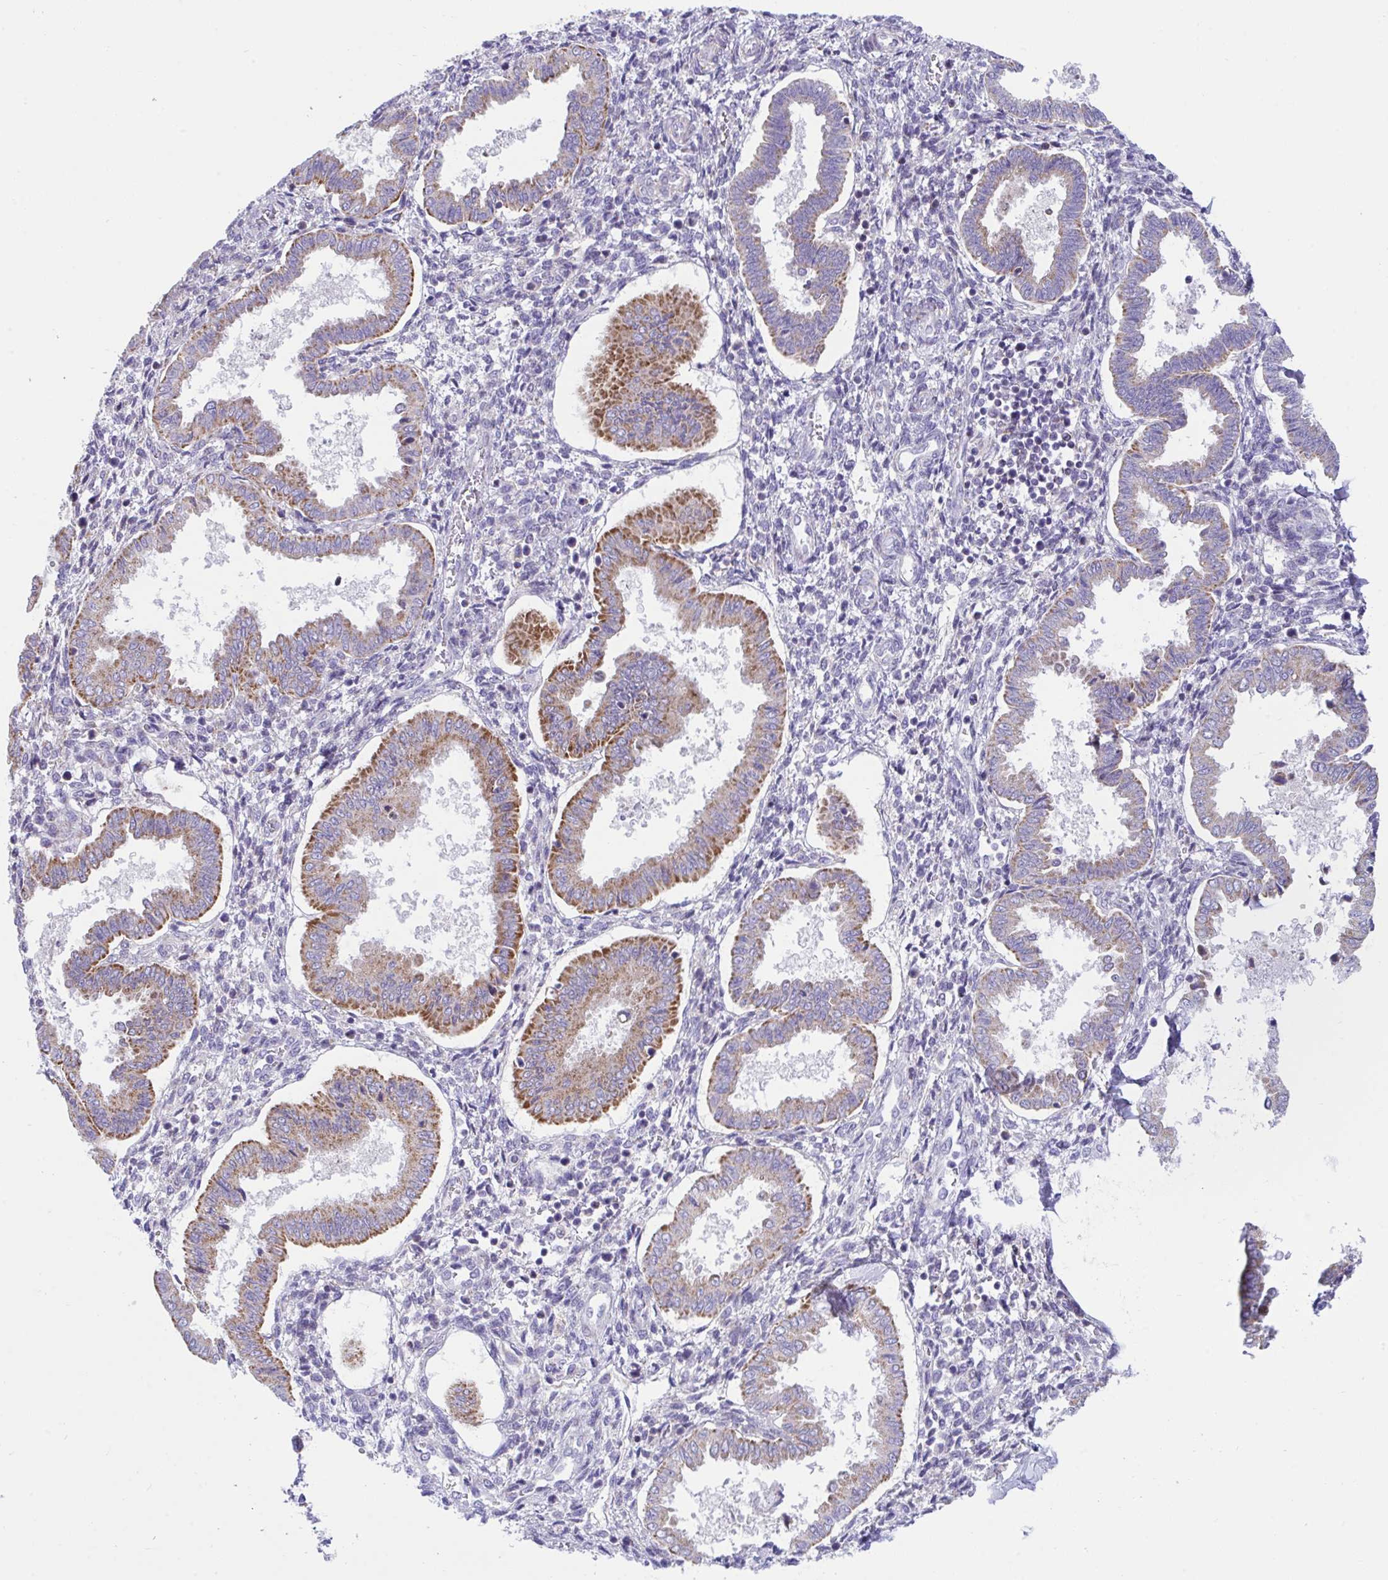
{"staining": {"intensity": "negative", "quantity": "none", "location": "none"}, "tissue": "endometrium", "cell_type": "Cells in endometrial stroma", "image_type": "normal", "snomed": [{"axis": "morphology", "description": "Normal tissue, NOS"}, {"axis": "topography", "description": "Endometrium"}], "caption": "IHC image of benign endometrium: endometrium stained with DAB (3,3'-diaminobenzidine) reveals no significant protein staining in cells in endometrial stroma. Nuclei are stained in blue.", "gene": "DTX3", "patient": {"sex": "female", "age": 24}}